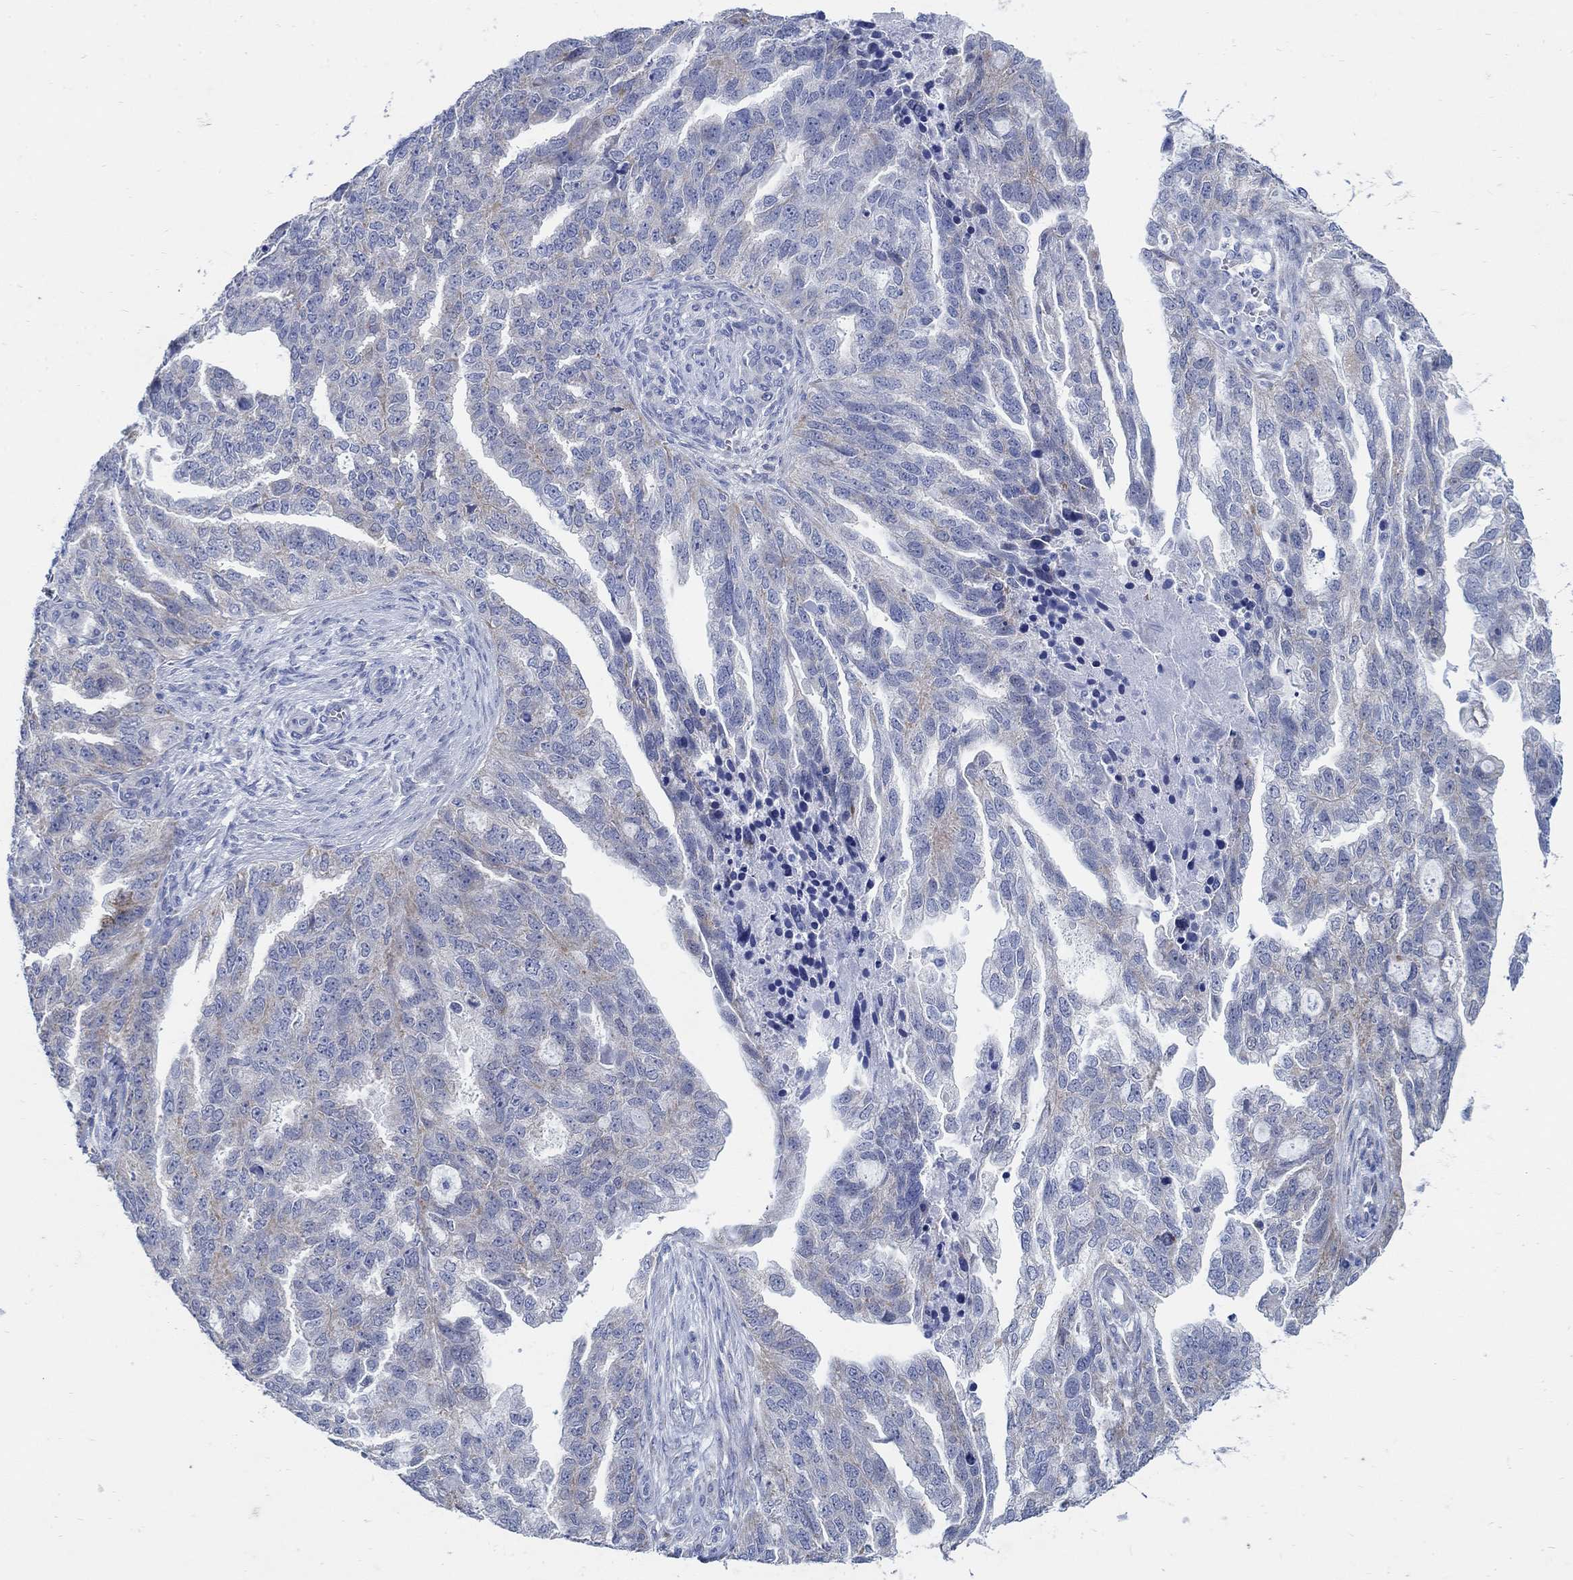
{"staining": {"intensity": "negative", "quantity": "none", "location": "none"}, "tissue": "ovarian cancer", "cell_type": "Tumor cells", "image_type": "cancer", "snomed": [{"axis": "morphology", "description": "Cystadenocarcinoma, serous, NOS"}, {"axis": "topography", "description": "Ovary"}], "caption": "The immunohistochemistry image has no significant staining in tumor cells of ovarian cancer (serous cystadenocarcinoma) tissue.", "gene": "ZDHHC14", "patient": {"sex": "female", "age": 51}}